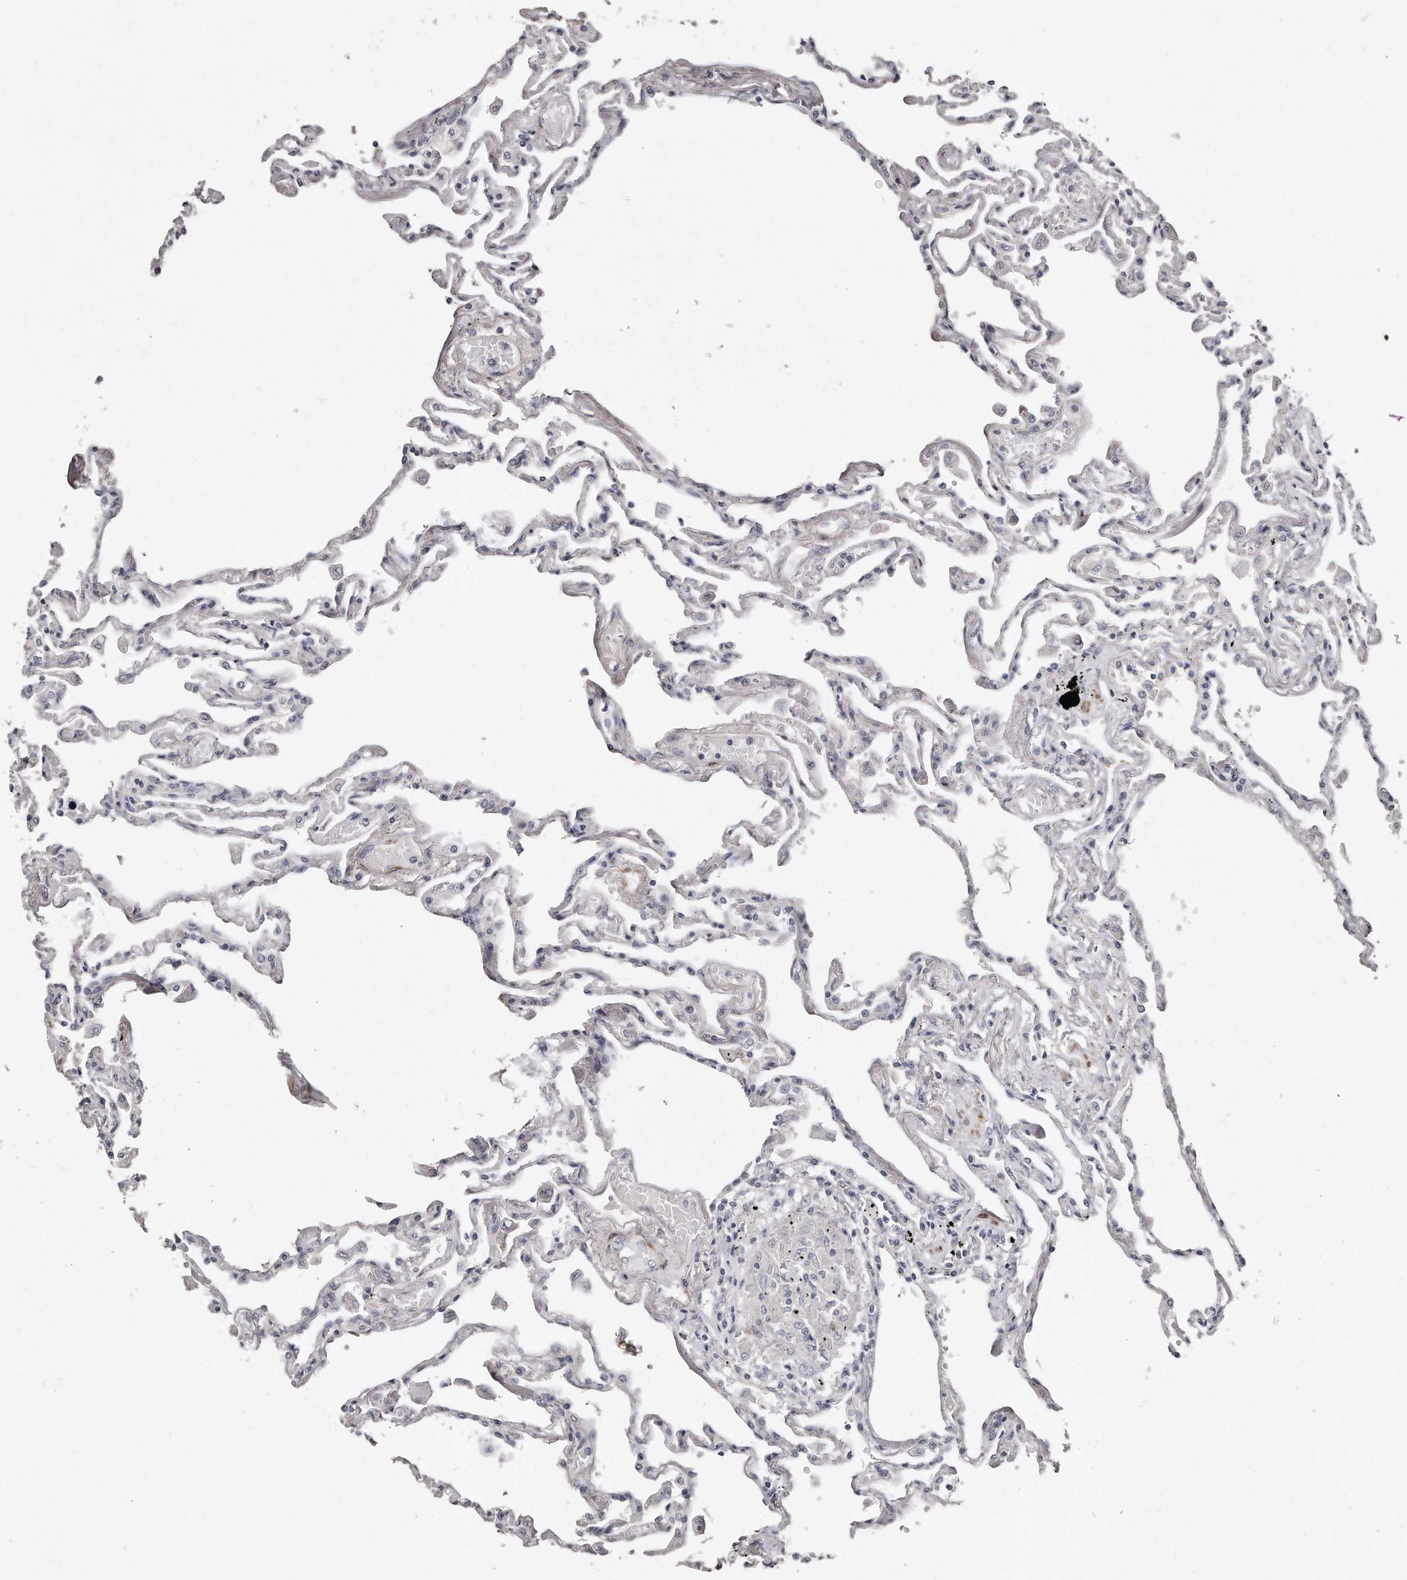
{"staining": {"intensity": "weak", "quantity": "<25%", "location": "cytoplasmic/membranous"}, "tissue": "lung", "cell_type": "Alveolar cells", "image_type": "normal", "snomed": [{"axis": "morphology", "description": "Normal tissue, NOS"}, {"axis": "topography", "description": "Lung"}], "caption": "High power microscopy histopathology image of an IHC micrograph of unremarkable lung, revealing no significant positivity in alveolar cells.", "gene": "LMOD1", "patient": {"sex": "female", "age": 67}}